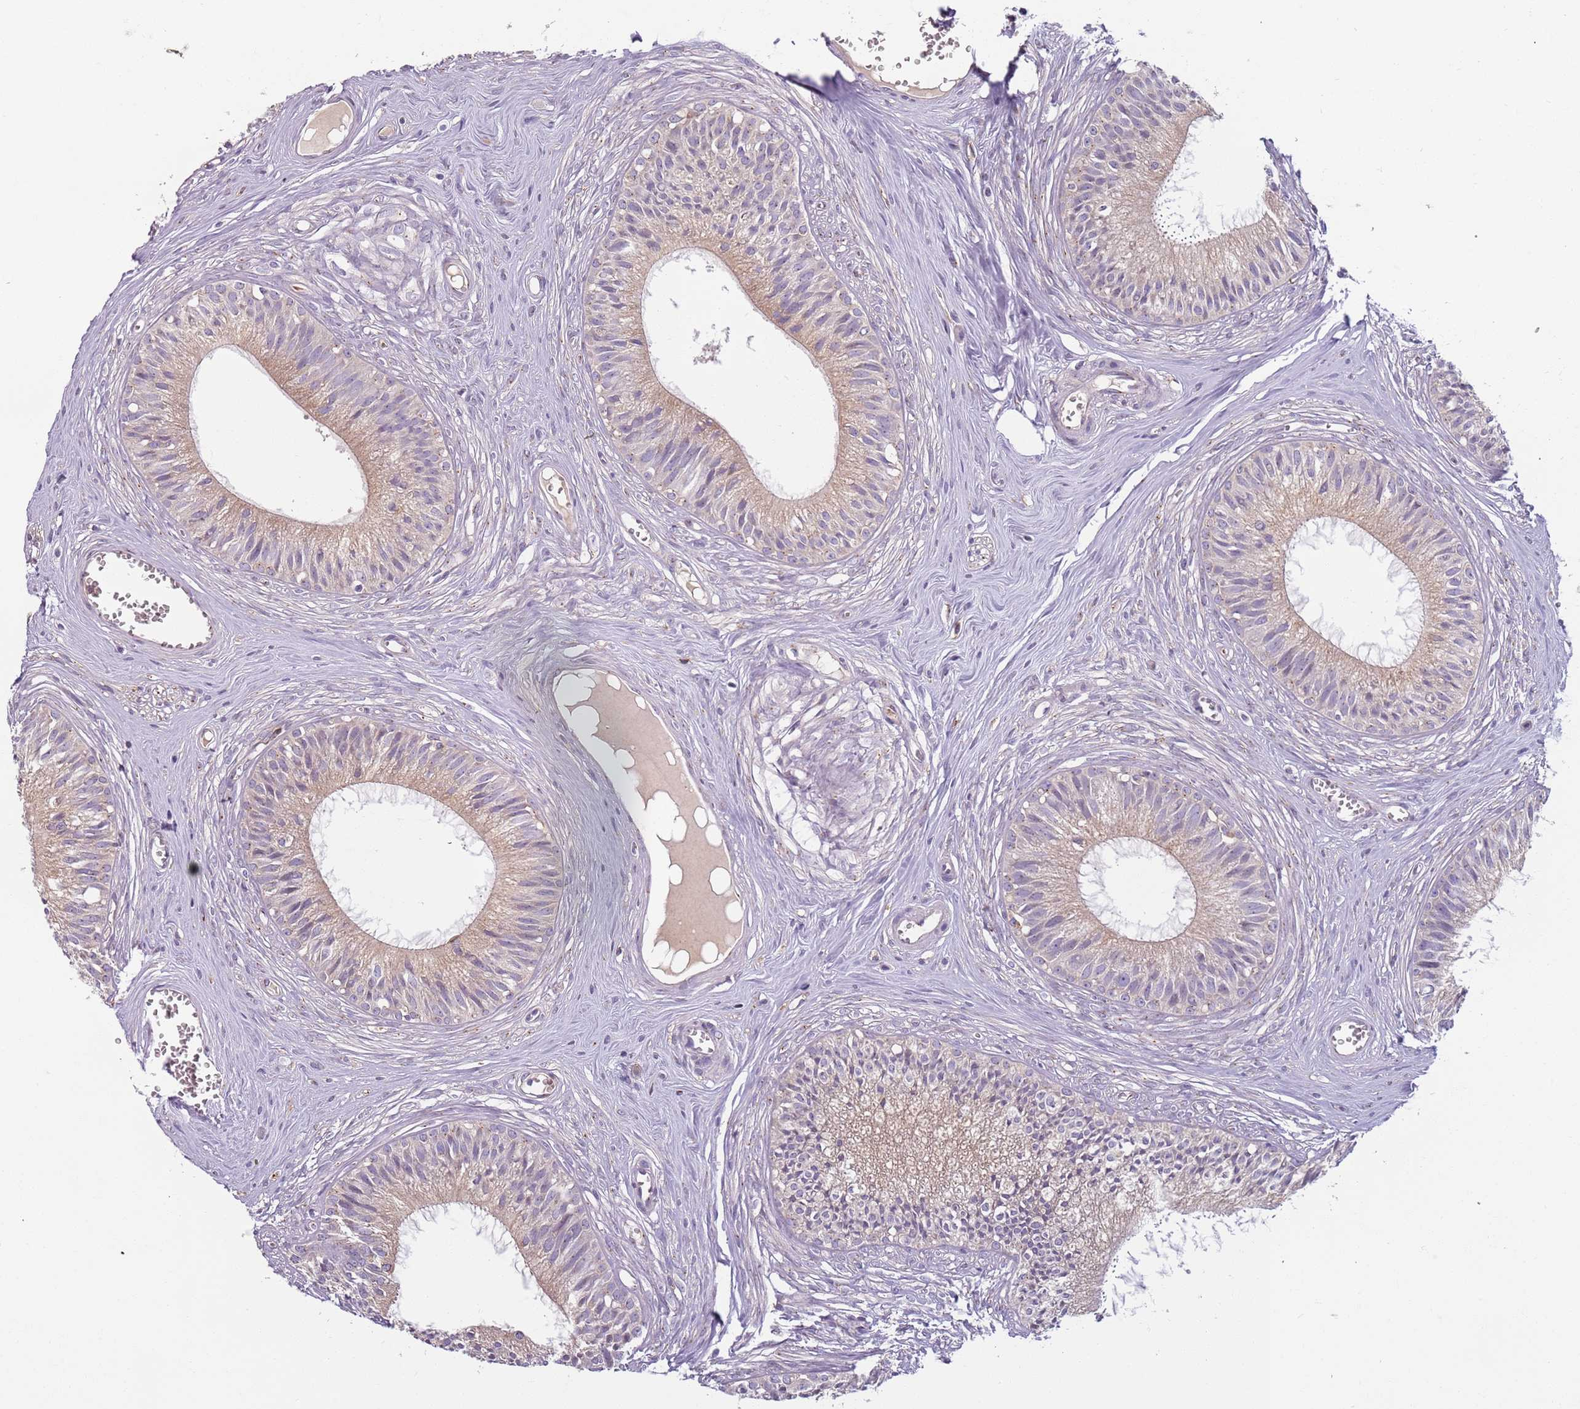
{"staining": {"intensity": "moderate", "quantity": ">75%", "location": "cytoplasmic/membranous"}, "tissue": "epididymis", "cell_type": "Glandular cells", "image_type": "normal", "snomed": [{"axis": "morphology", "description": "Normal tissue, NOS"}, {"axis": "topography", "description": "Epididymis"}], "caption": "The histopathology image shows staining of normal epididymis, revealing moderate cytoplasmic/membranous protein positivity (brown color) within glandular cells. (Stains: DAB (3,3'-diaminobenzidine) in brown, nuclei in blue, Microscopy: brightfield microscopy at high magnification).", "gene": "AKTIP", "patient": {"sex": "male", "age": 36}}